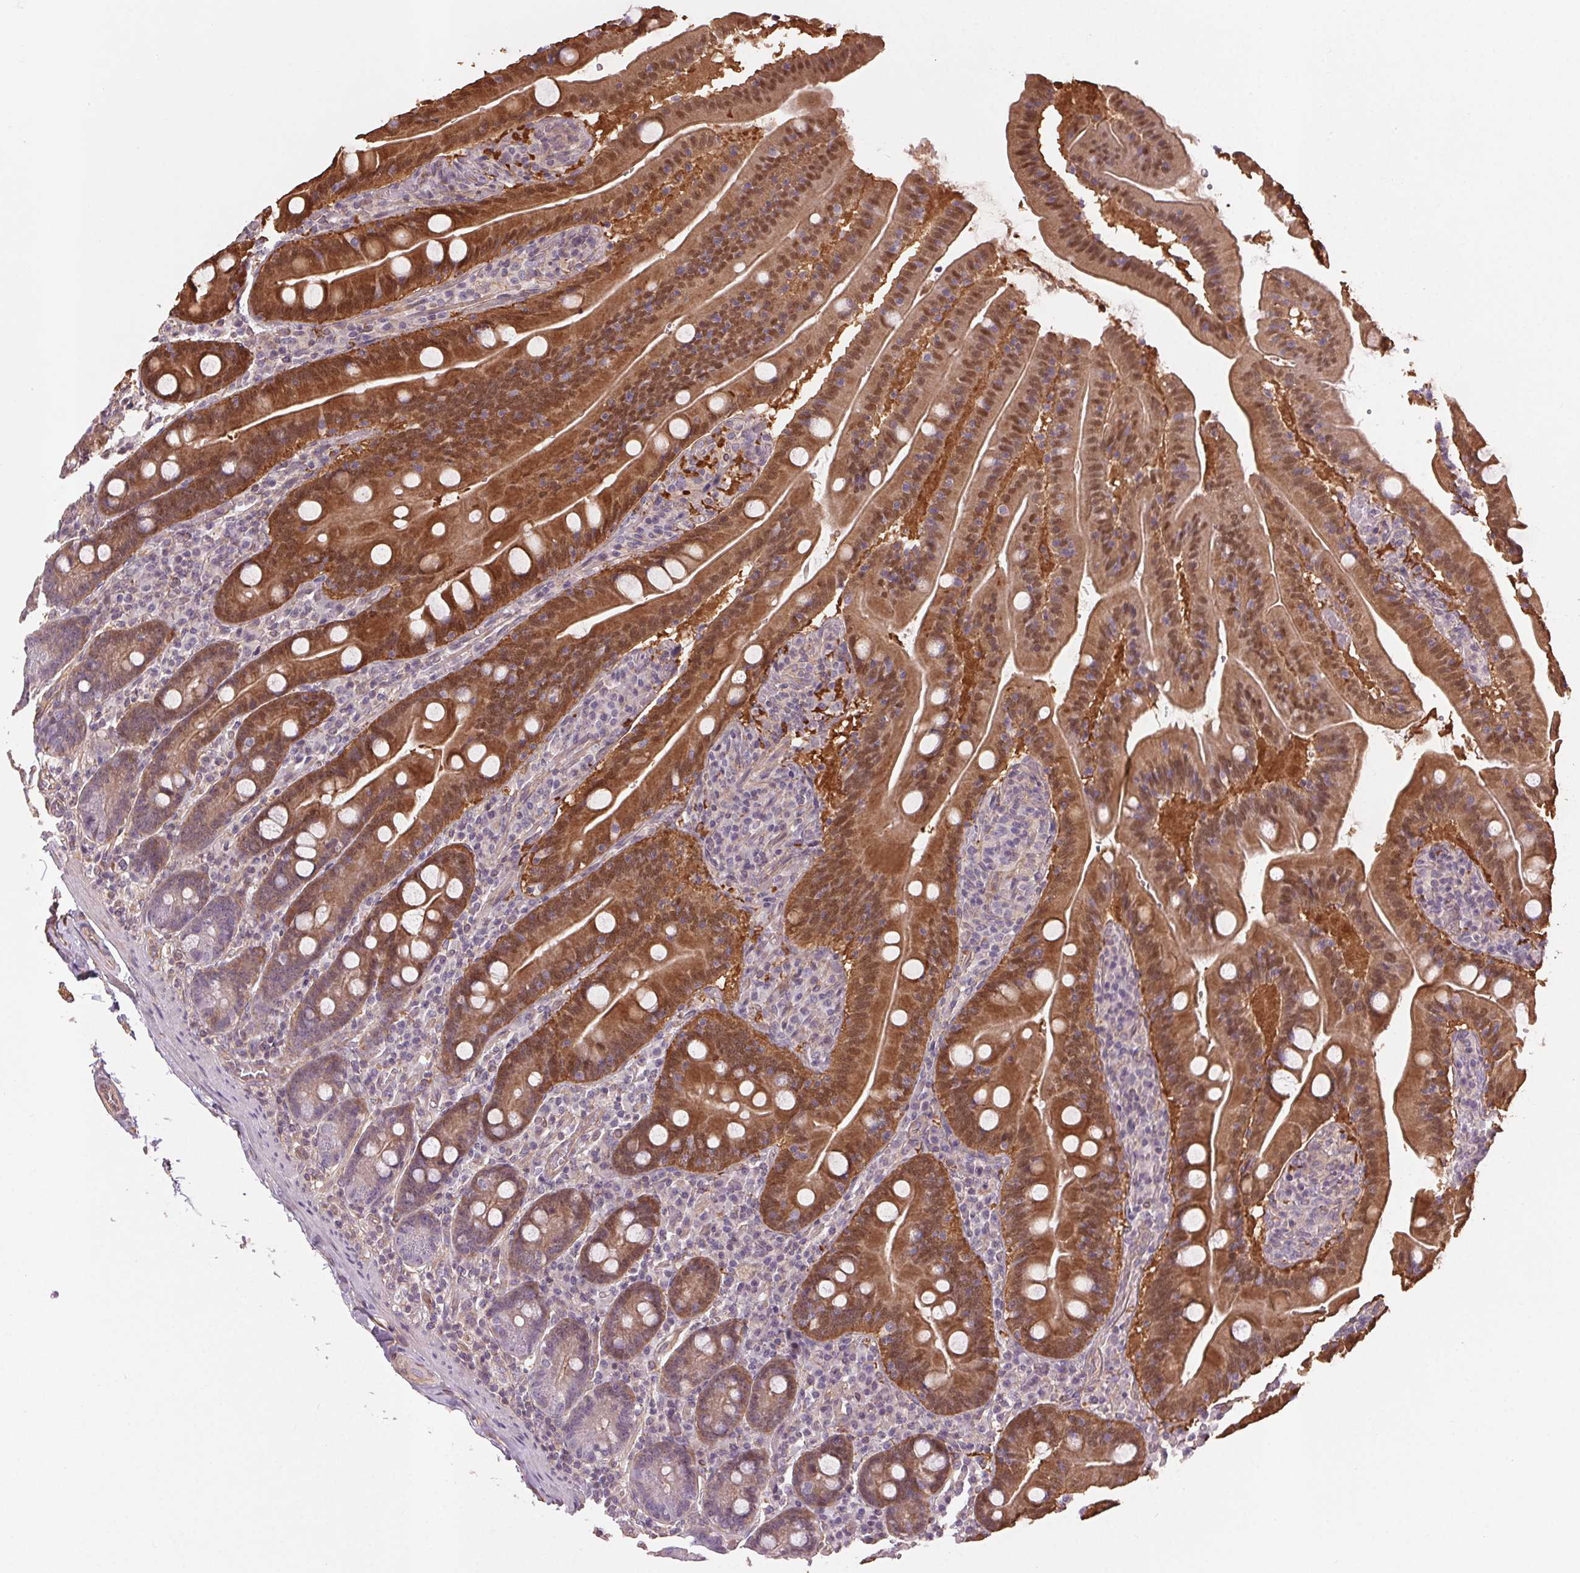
{"staining": {"intensity": "strong", "quantity": "<25%", "location": "cytoplasmic/membranous,nuclear"}, "tissue": "small intestine", "cell_type": "Glandular cells", "image_type": "normal", "snomed": [{"axis": "morphology", "description": "Normal tissue, NOS"}, {"axis": "topography", "description": "Small intestine"}], "caption": "Protein expression analysis of normal small intestine shows strong cytoplasmic/membranous,nuclear expression in about <25% of glandular cells.", "gene": "CCSER1", "patient": {"sex": "male", "age": 37}}